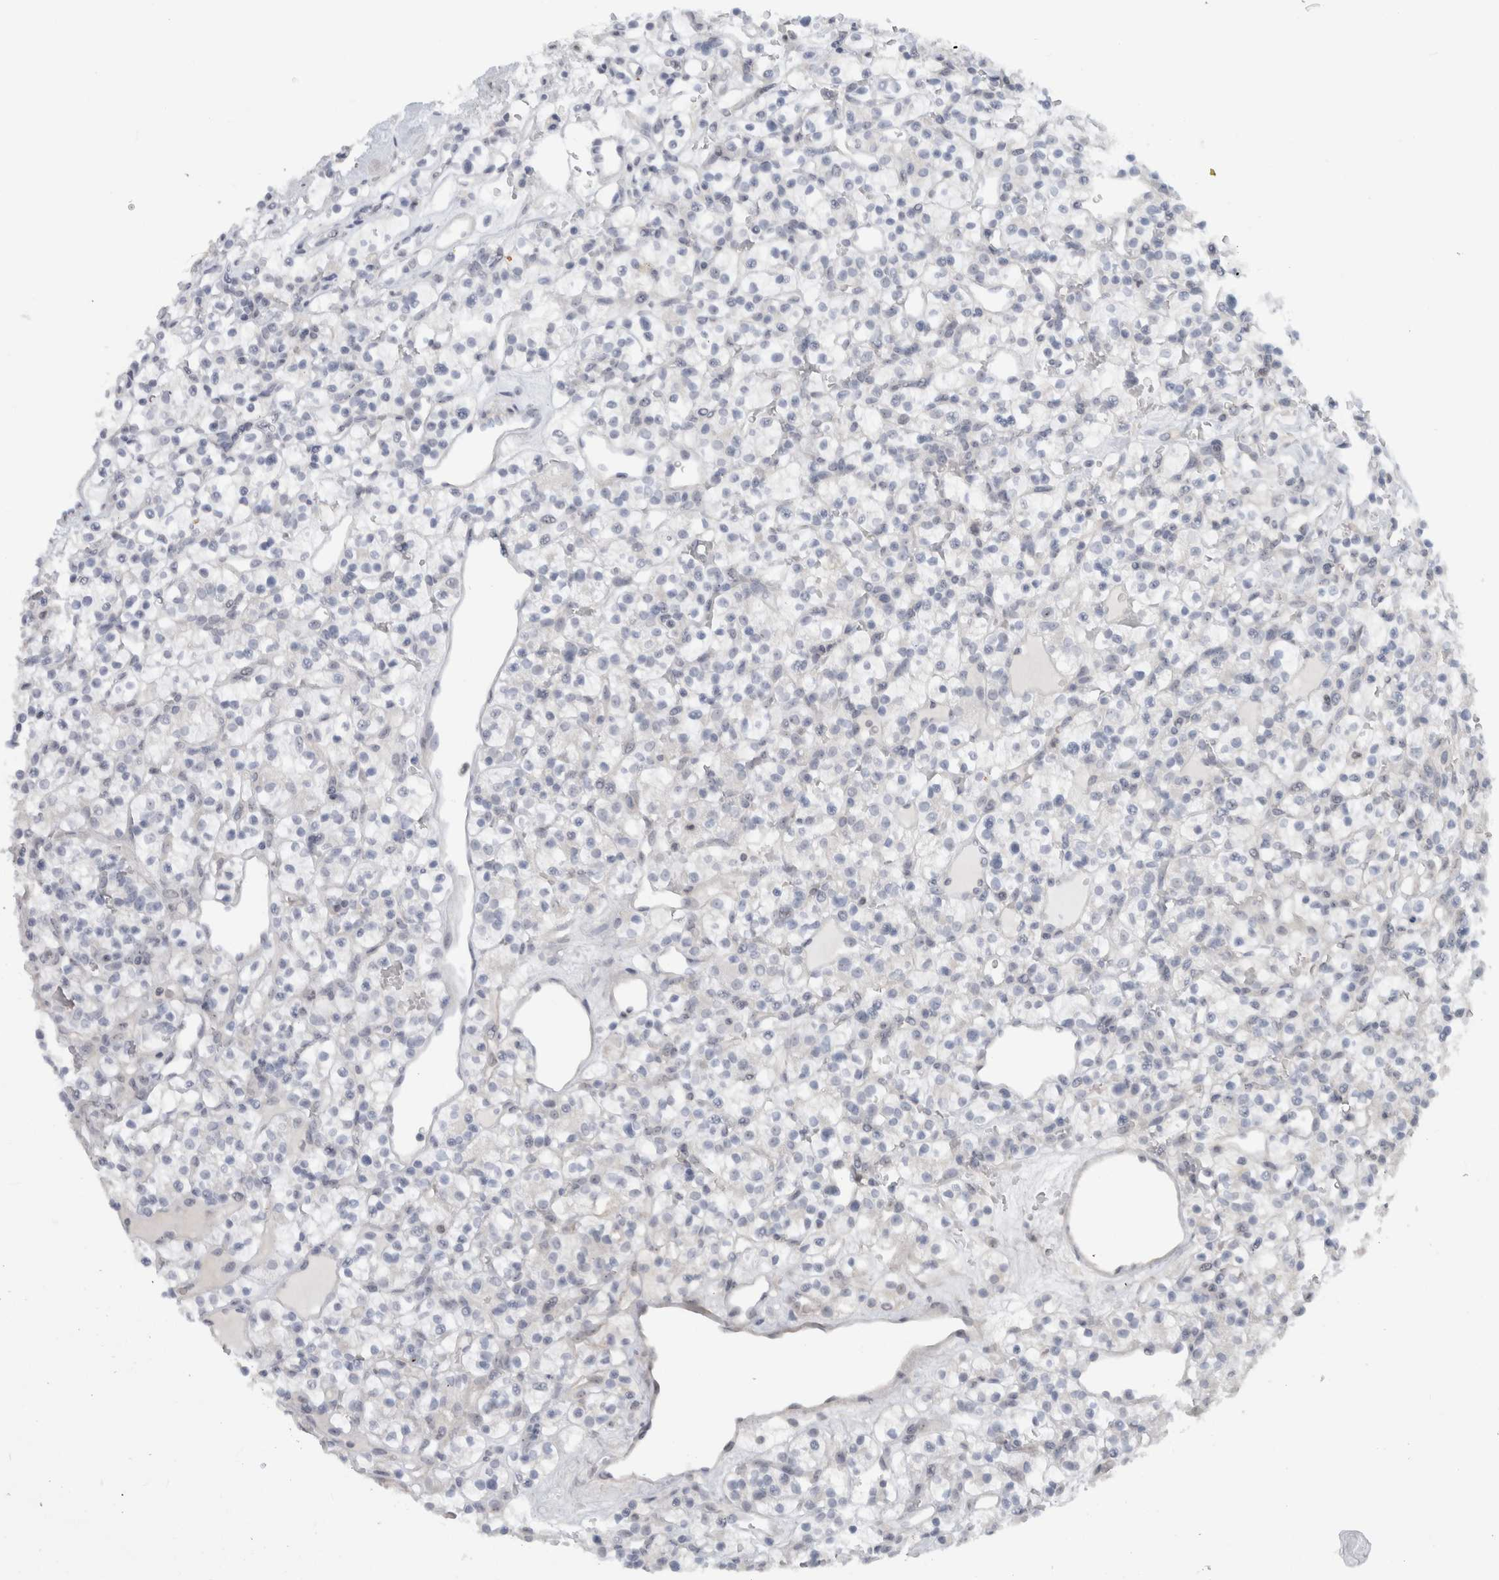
{"staining": {"intensity": "negative", "quantity": "none", "location": "none"}, "tissue": "renal cancer", "cell_type": "Tumor cells", "image_type": "cancer", "snomed": [{"axis": "morphology", "description": "Adenocarcinoma, NOS"}, {"axis": "topography", "description": "Kidney"}], "caption": "Immunohistochemistry of human renal cancer displays no expression in tumor cells.", "gene": "FMR1NB", "patient": {"sex": "female", "age": 57}}